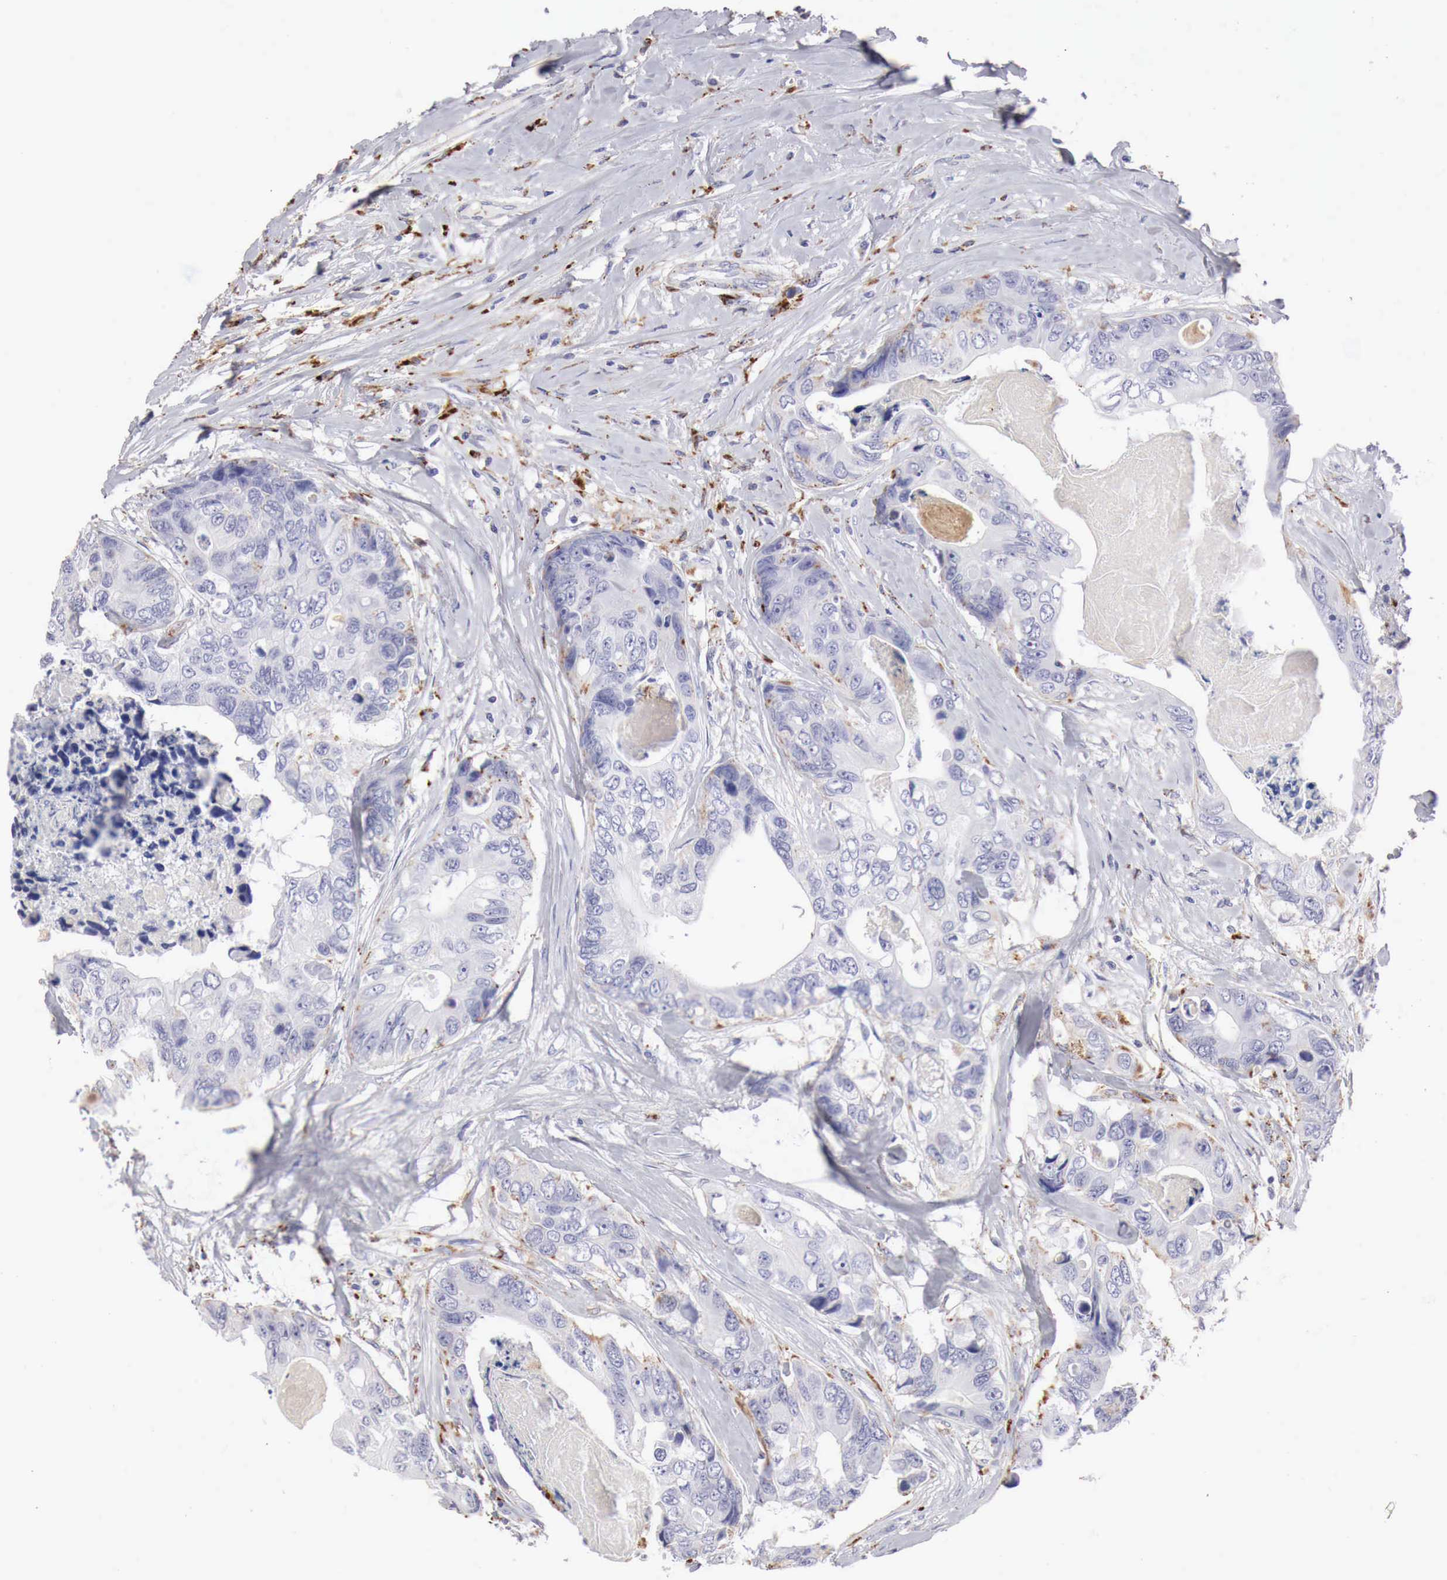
{"staining": {"intensity": "weak", "quantity": "<25%", "location": "cytoplasmic/membranous"}, "tissue": "colorectal cancer", "cell_type": "Tumor cells", "image_type": "cancer", "snomed": [{"axis": "morphology", "description": "Adenocarcinoma, NOS"}, {"axis": "topography", "description": "Colon"}], "caption": "Colorectal adenocarcinoma stained for a protein using IHC demonstrates no positivity tumor cells.", "gene": "GLA", "patient": {"sex": "female", "age": 86}}